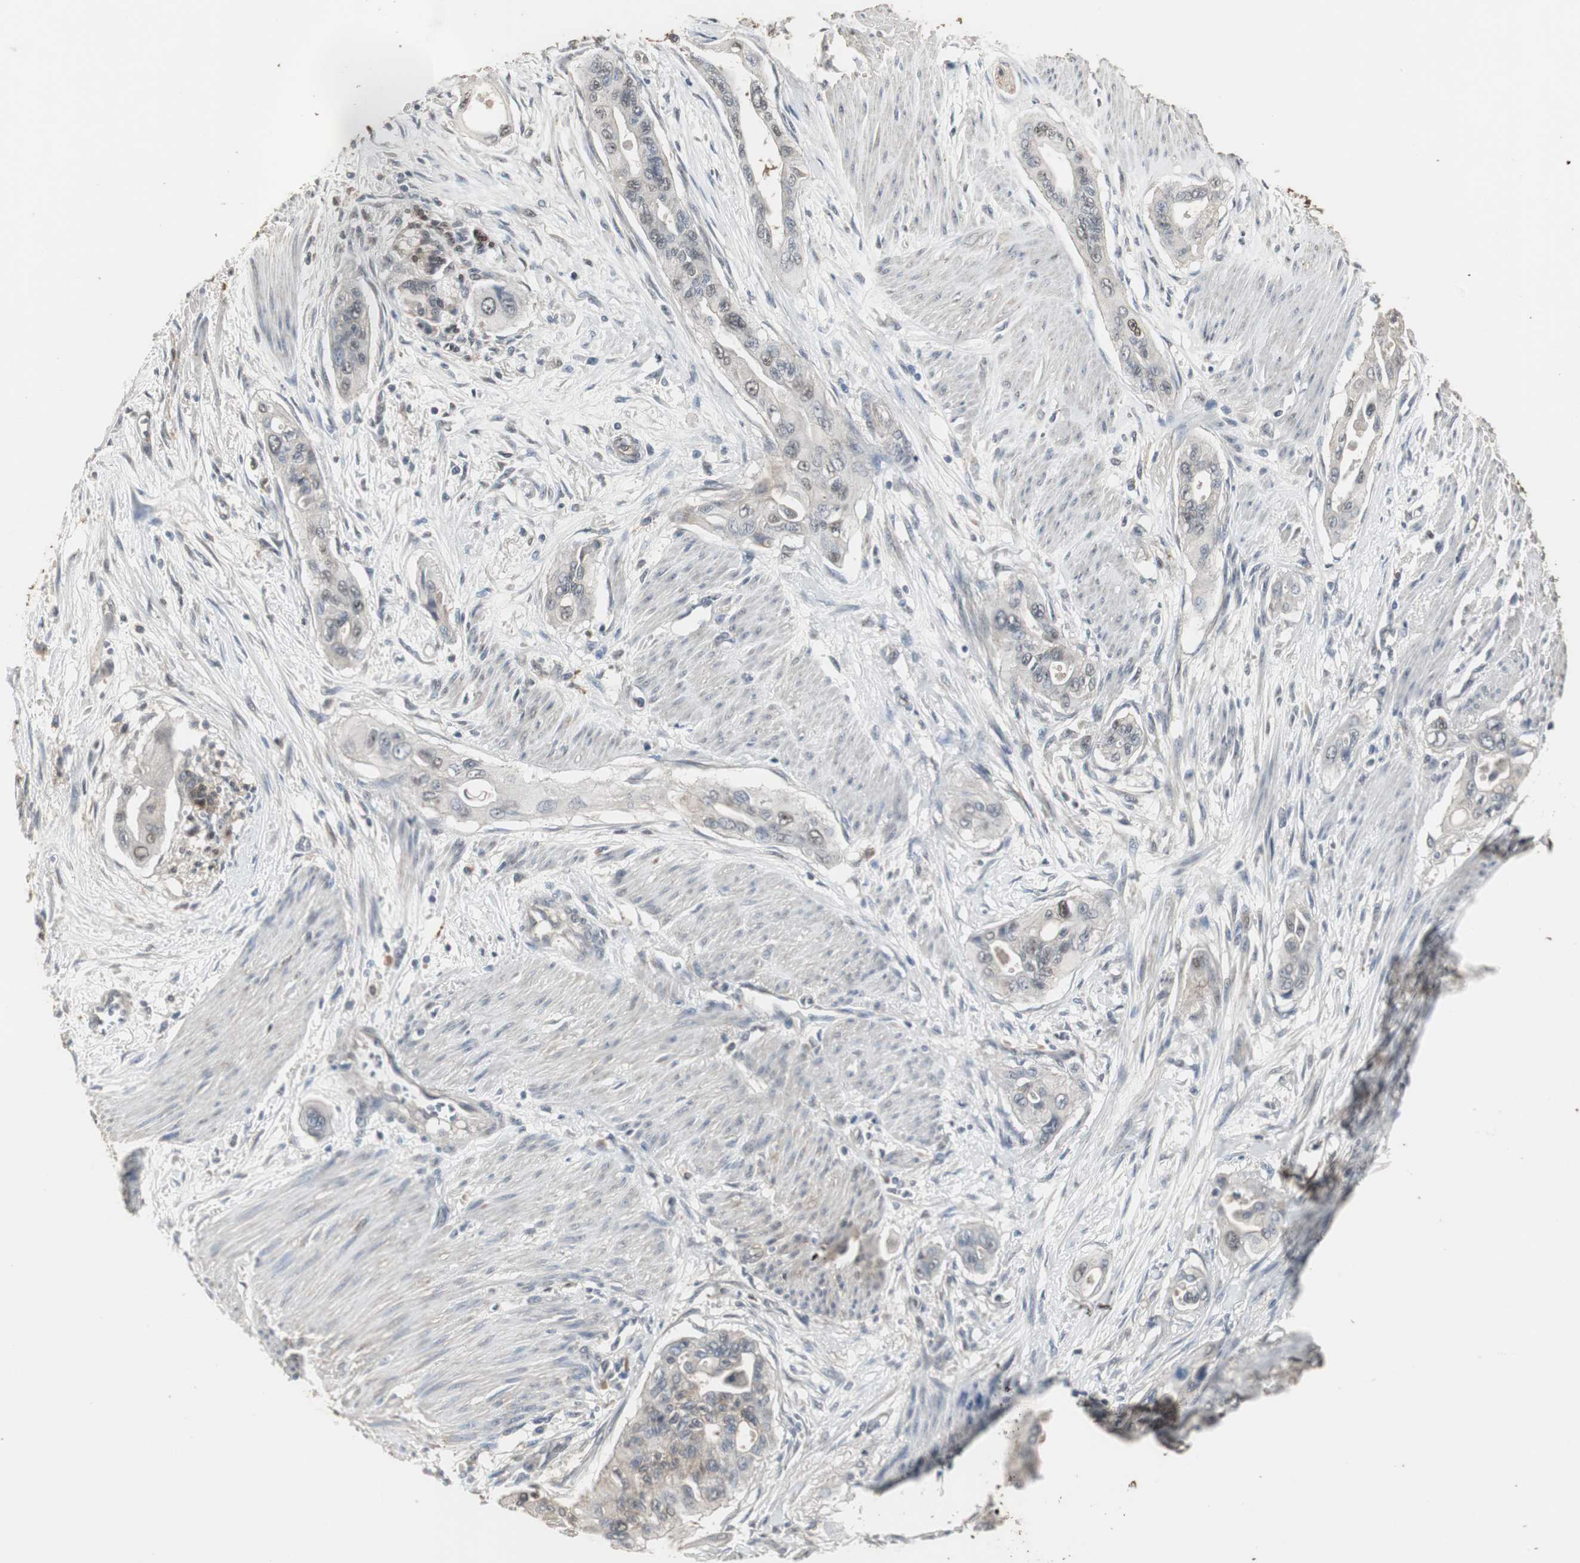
{"staining": {"intensity": "moderate", "quantity": ">75%", "location": "cytoplasmic/membranous"}, "tissue": "pancreatic cancer", "cell_type": "Tumor cells", "image_type": "cancer", "snomed": [{"axis": "morphology", "description": "Adenocarcinoma, NOS"}, {"axis": "topography", "description": "Pancreas"}], "caption": "Protein staining reveals moderate cytoplasmic/membranous positivity in about >75% of tumor cells in pancreatic adenocarcinoma. The protein of interest is shown in brown color, while the nuclei are stained blue.", "gene": "HPRT1", "patient": {"sex": "male", "age": 77}}